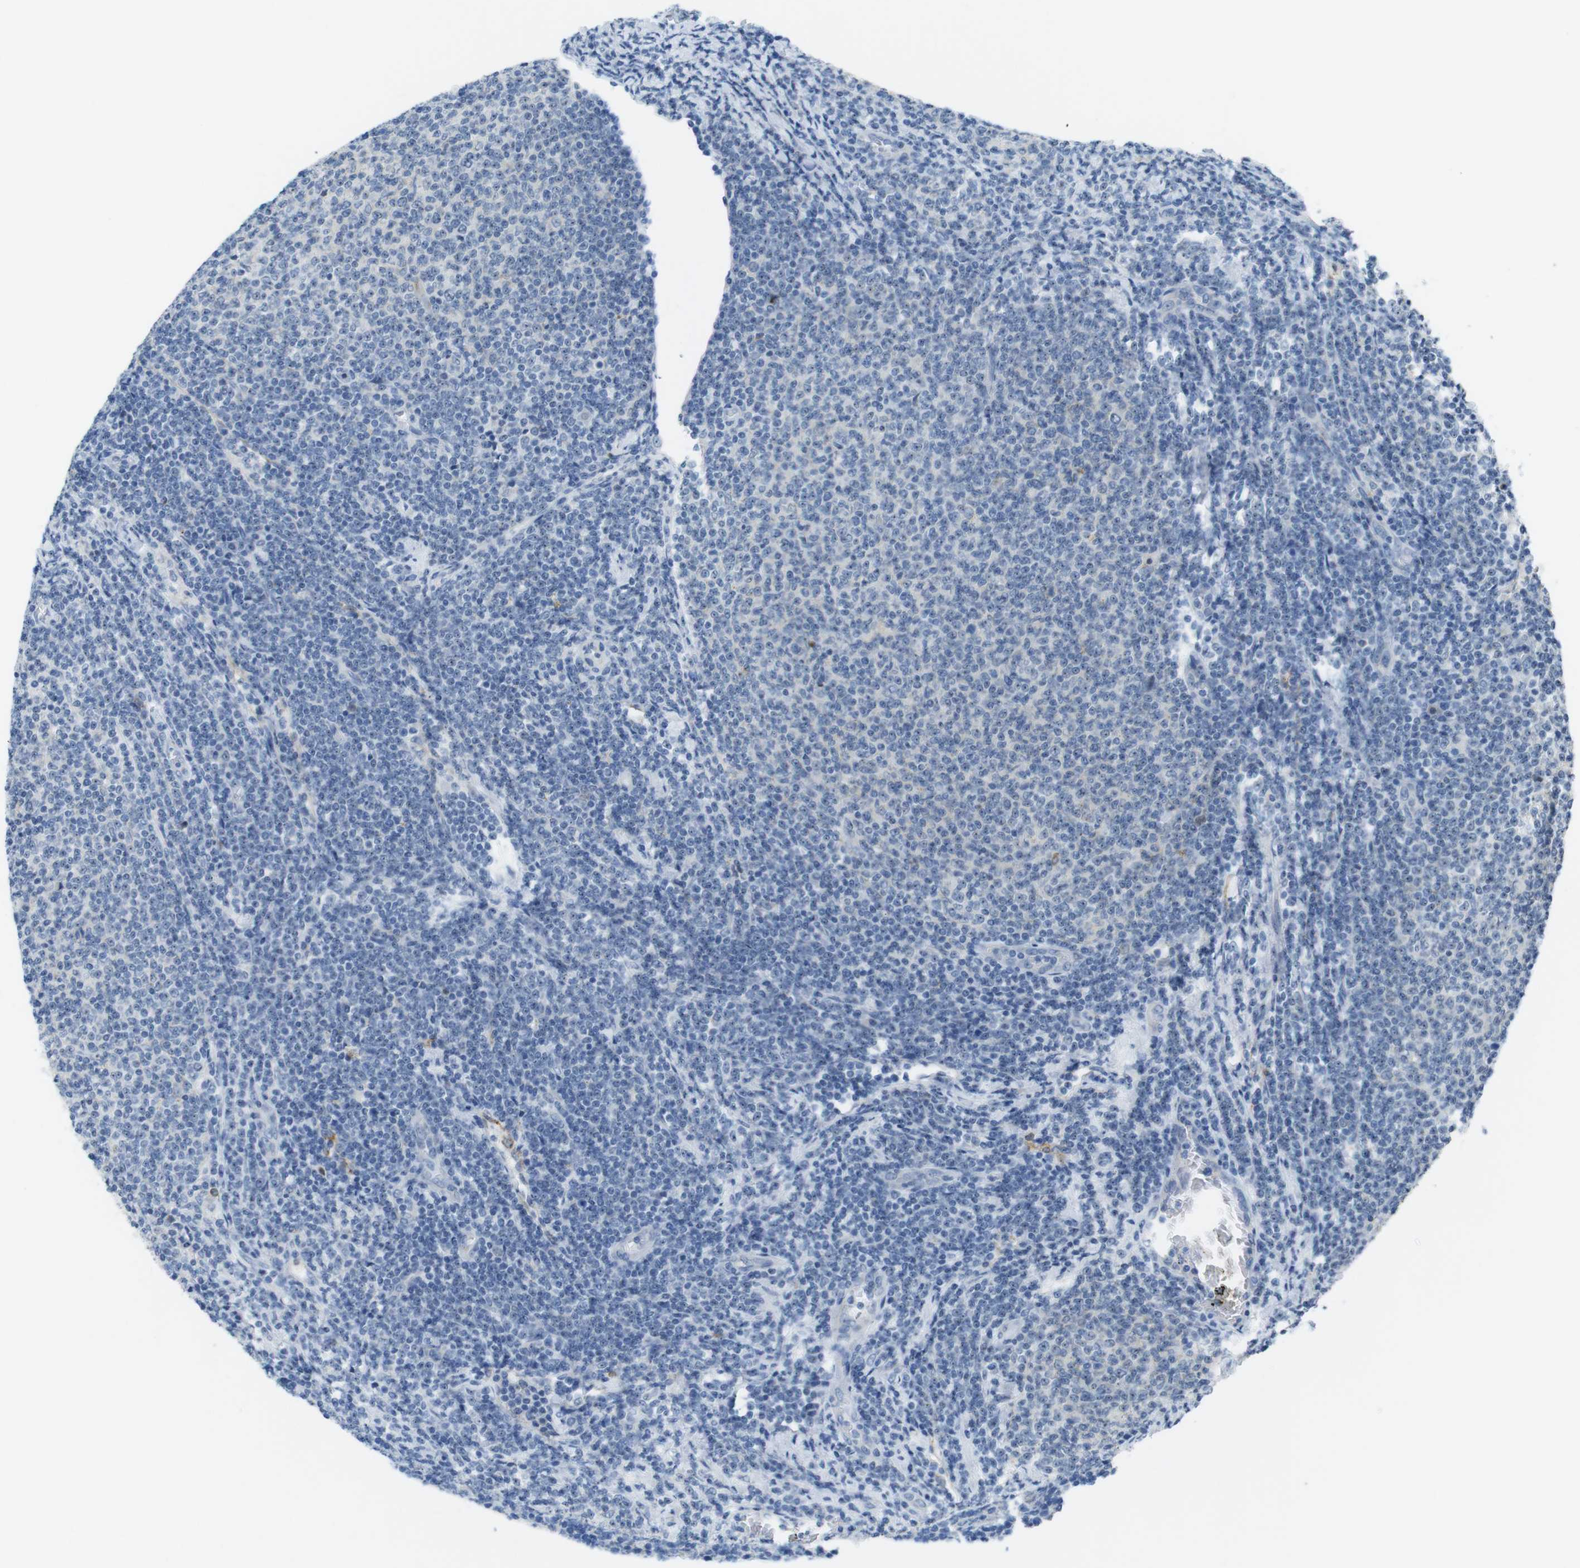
{"staining": {"intensity": "negative", "quantity": "none", "location": "none"}, "tissue": "lymphoma", "cell_type": "Tumor cells", "image_type": "cancer", "snomed": [{"axis": "morphology", "description": "Malignant lymphoma, non-Hodgkin's type, Low grade"}, {"axis": "topography", "description": "Lymph node"}], "caption": "IHC of low-grade malignant lymphoma, non-Hodgkin's type shows no staining in tumor cells.", "gene": "TJP3", "patient": {"sex": "male", "age": 66}}